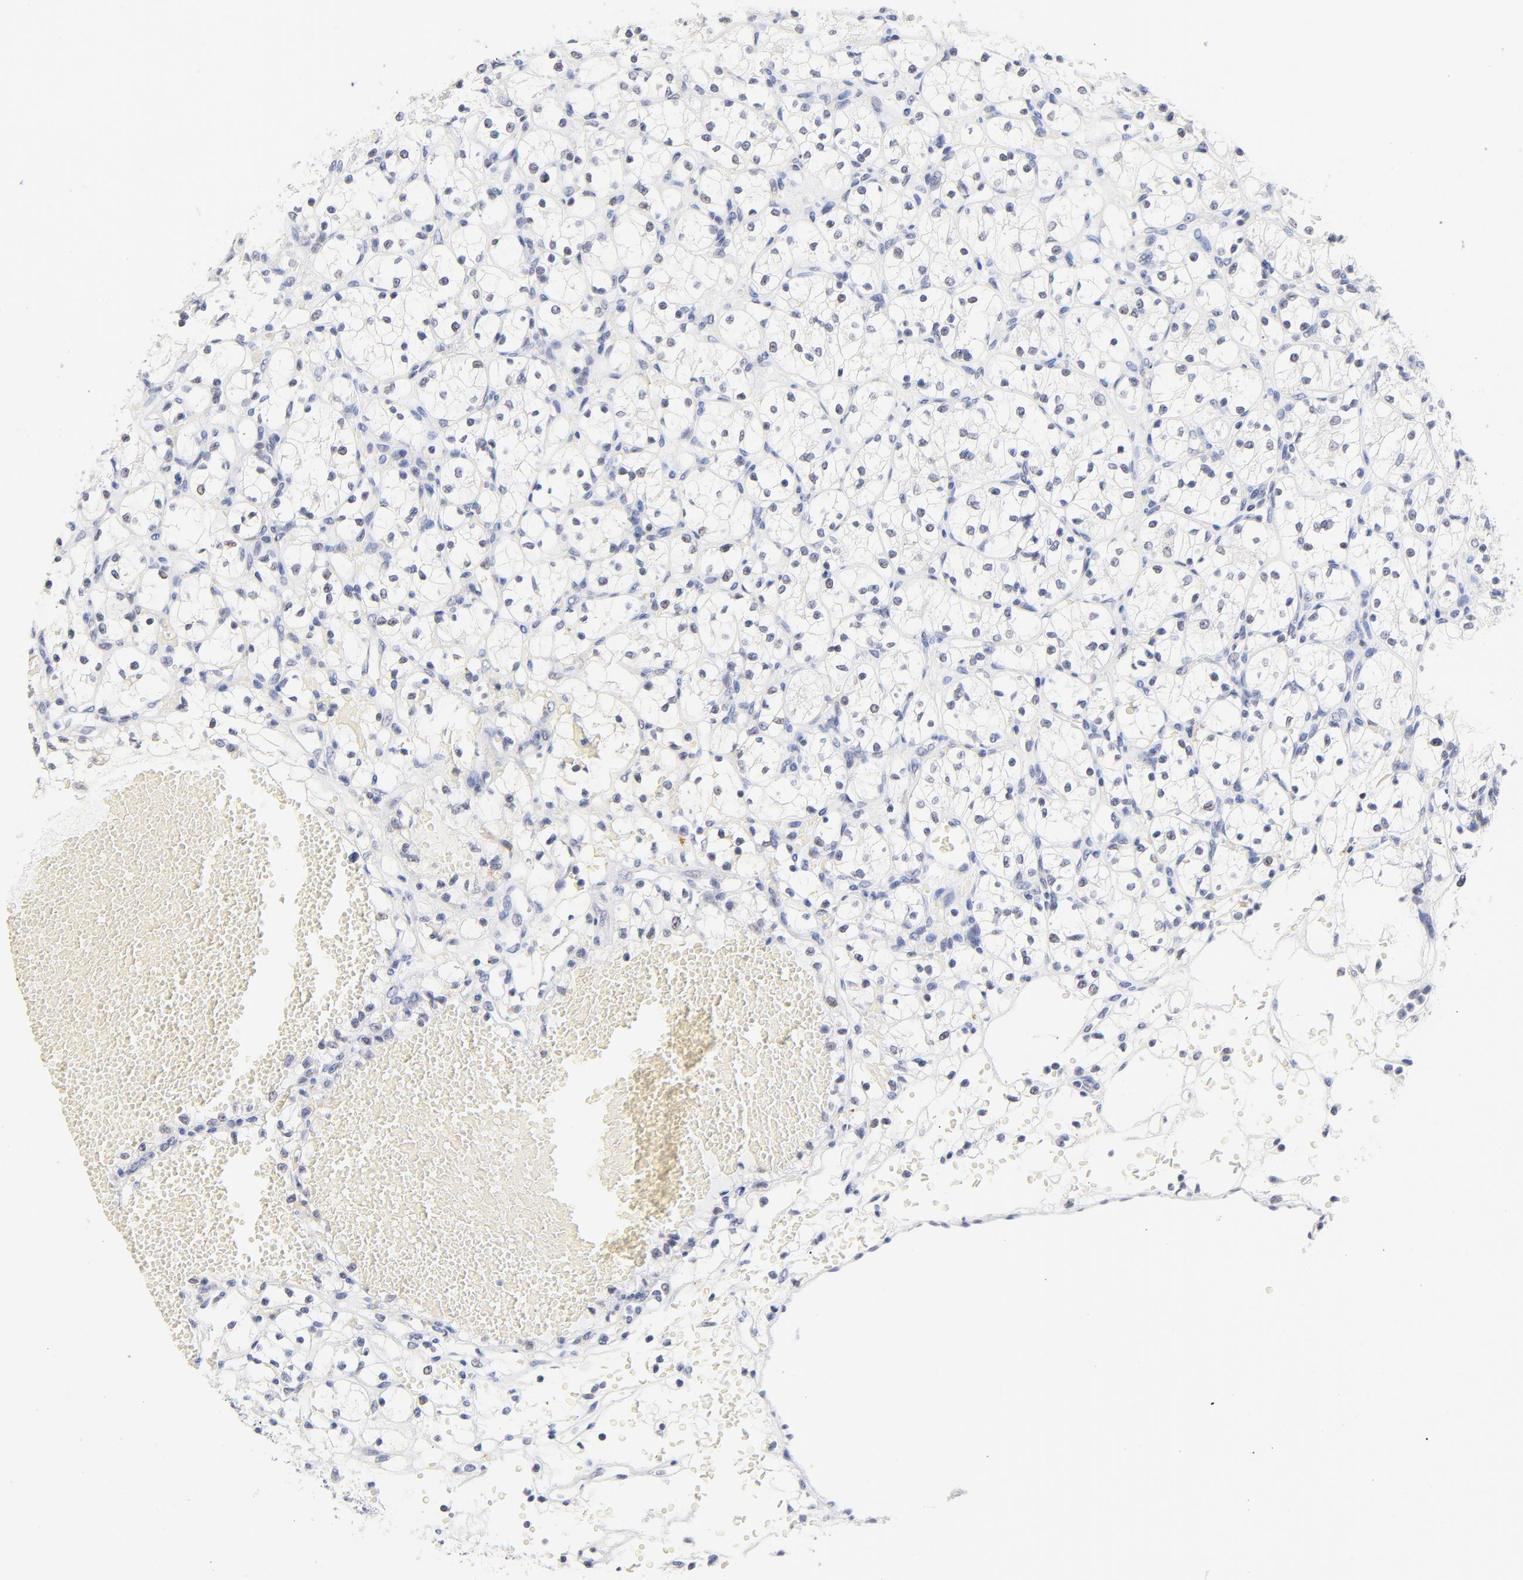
{"staining": {"intensity": "negative", "quantity": "none", "location": "none"}, "tissue": "renal cancer", "cell_type": "Tumor cells", "image_type": "cancer", "snomed": [{"axis": "morphology", "description": "Adenocarcinoma, NOS"}, {"axis": "topography", "description": "Kidney"}], "caption": "Tumor cells are negative for protein expression in human renal cancer.", "gene": "ORC2", "patient": {"sex": "female", "age": 60}}